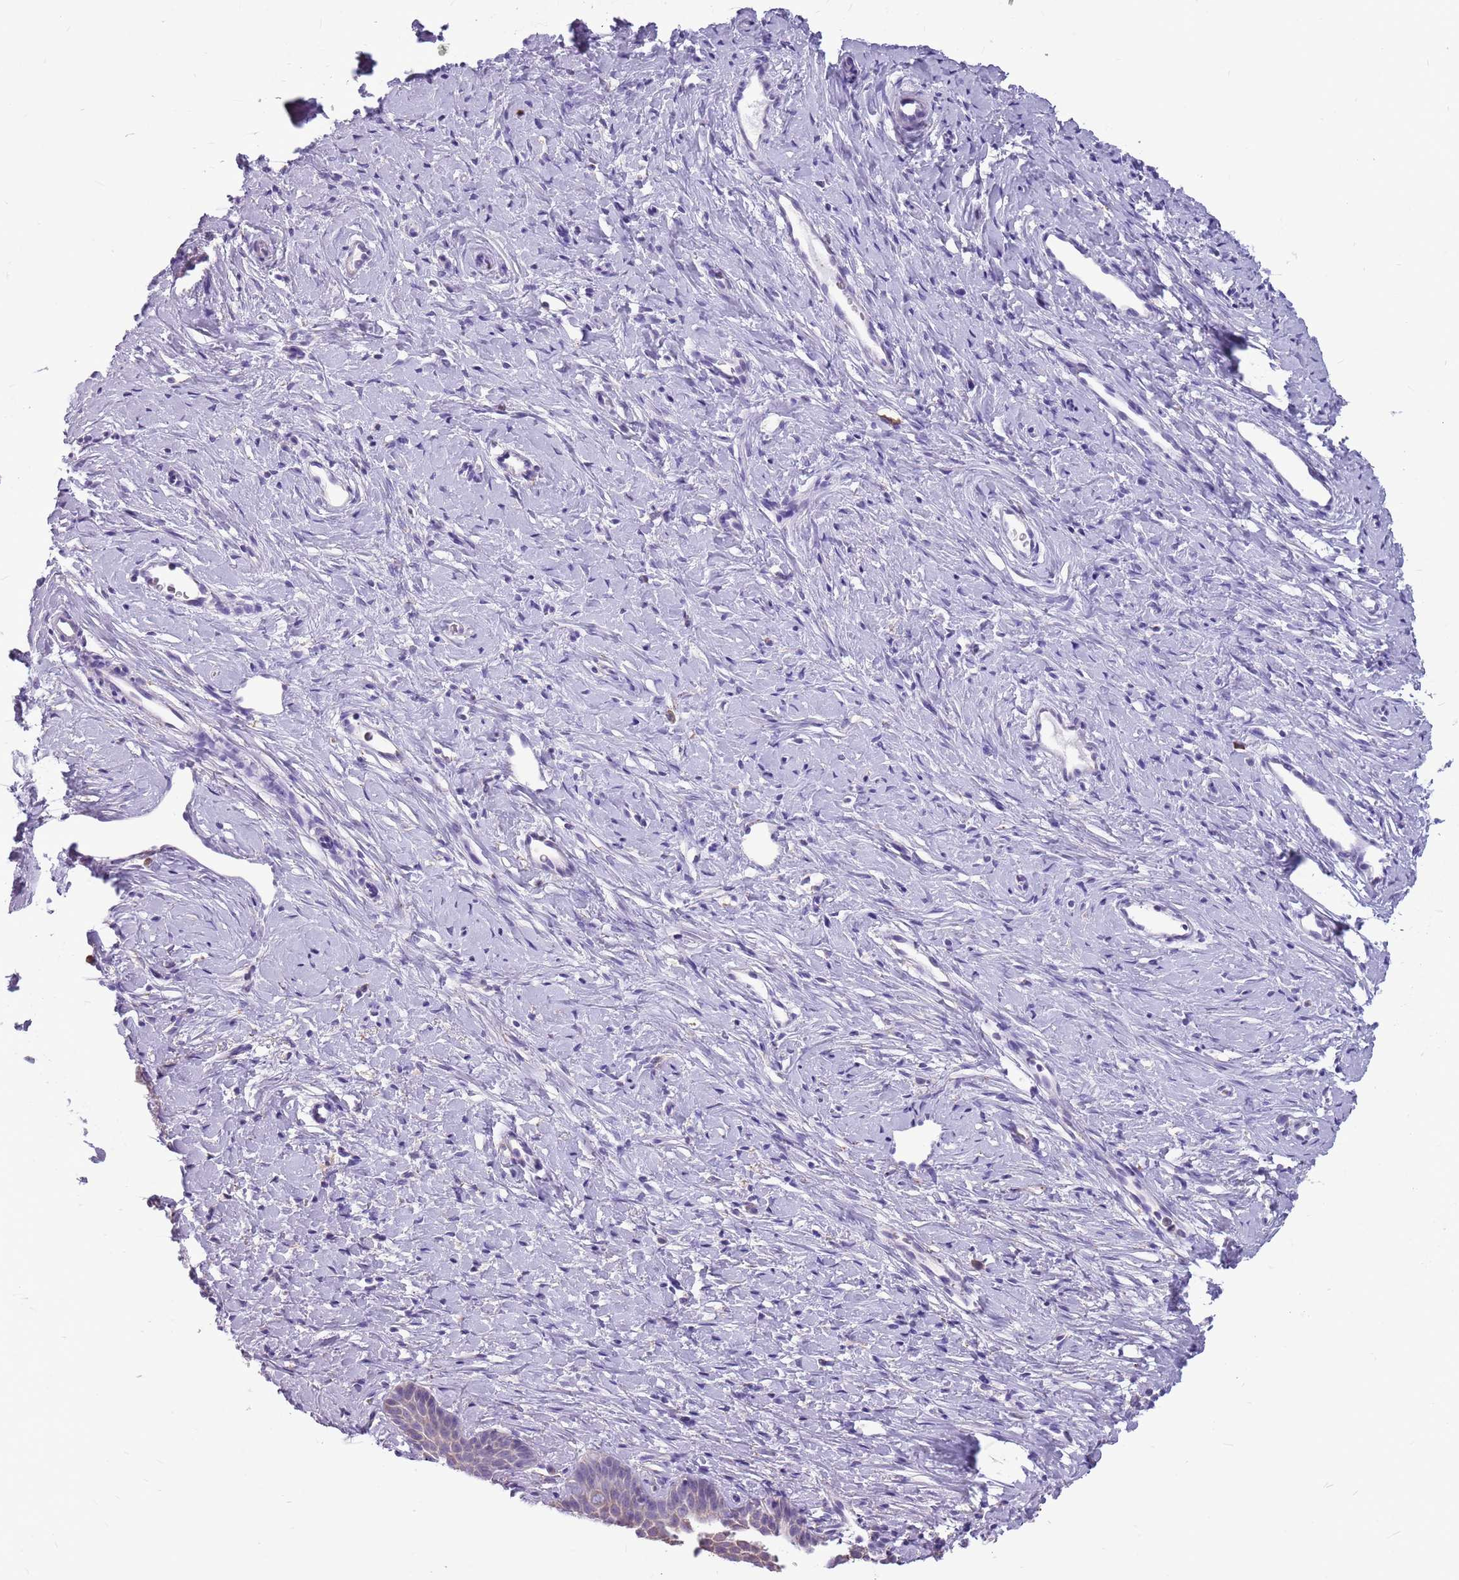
{"staining": {"intensity": "weak", "quantity": ">75%", "location": "cytoplasmic/membranous"}, "tissue": "cervix", "cell_type": "Glandular cells", "image_type": "normal", "snomed": [{"axis": "morphology", "description": "Normal tissue, NOS"}, {"axis": "topography", "description": "Cervix"}], "caption": "Brown immunohistochemical staining in normal human cervix demonstrates weak cytoplasmic/membranous positivity in about >75% of glandular cells.", "gene": "KCTD19", "patient": {"sex": "female", "age": 36}}